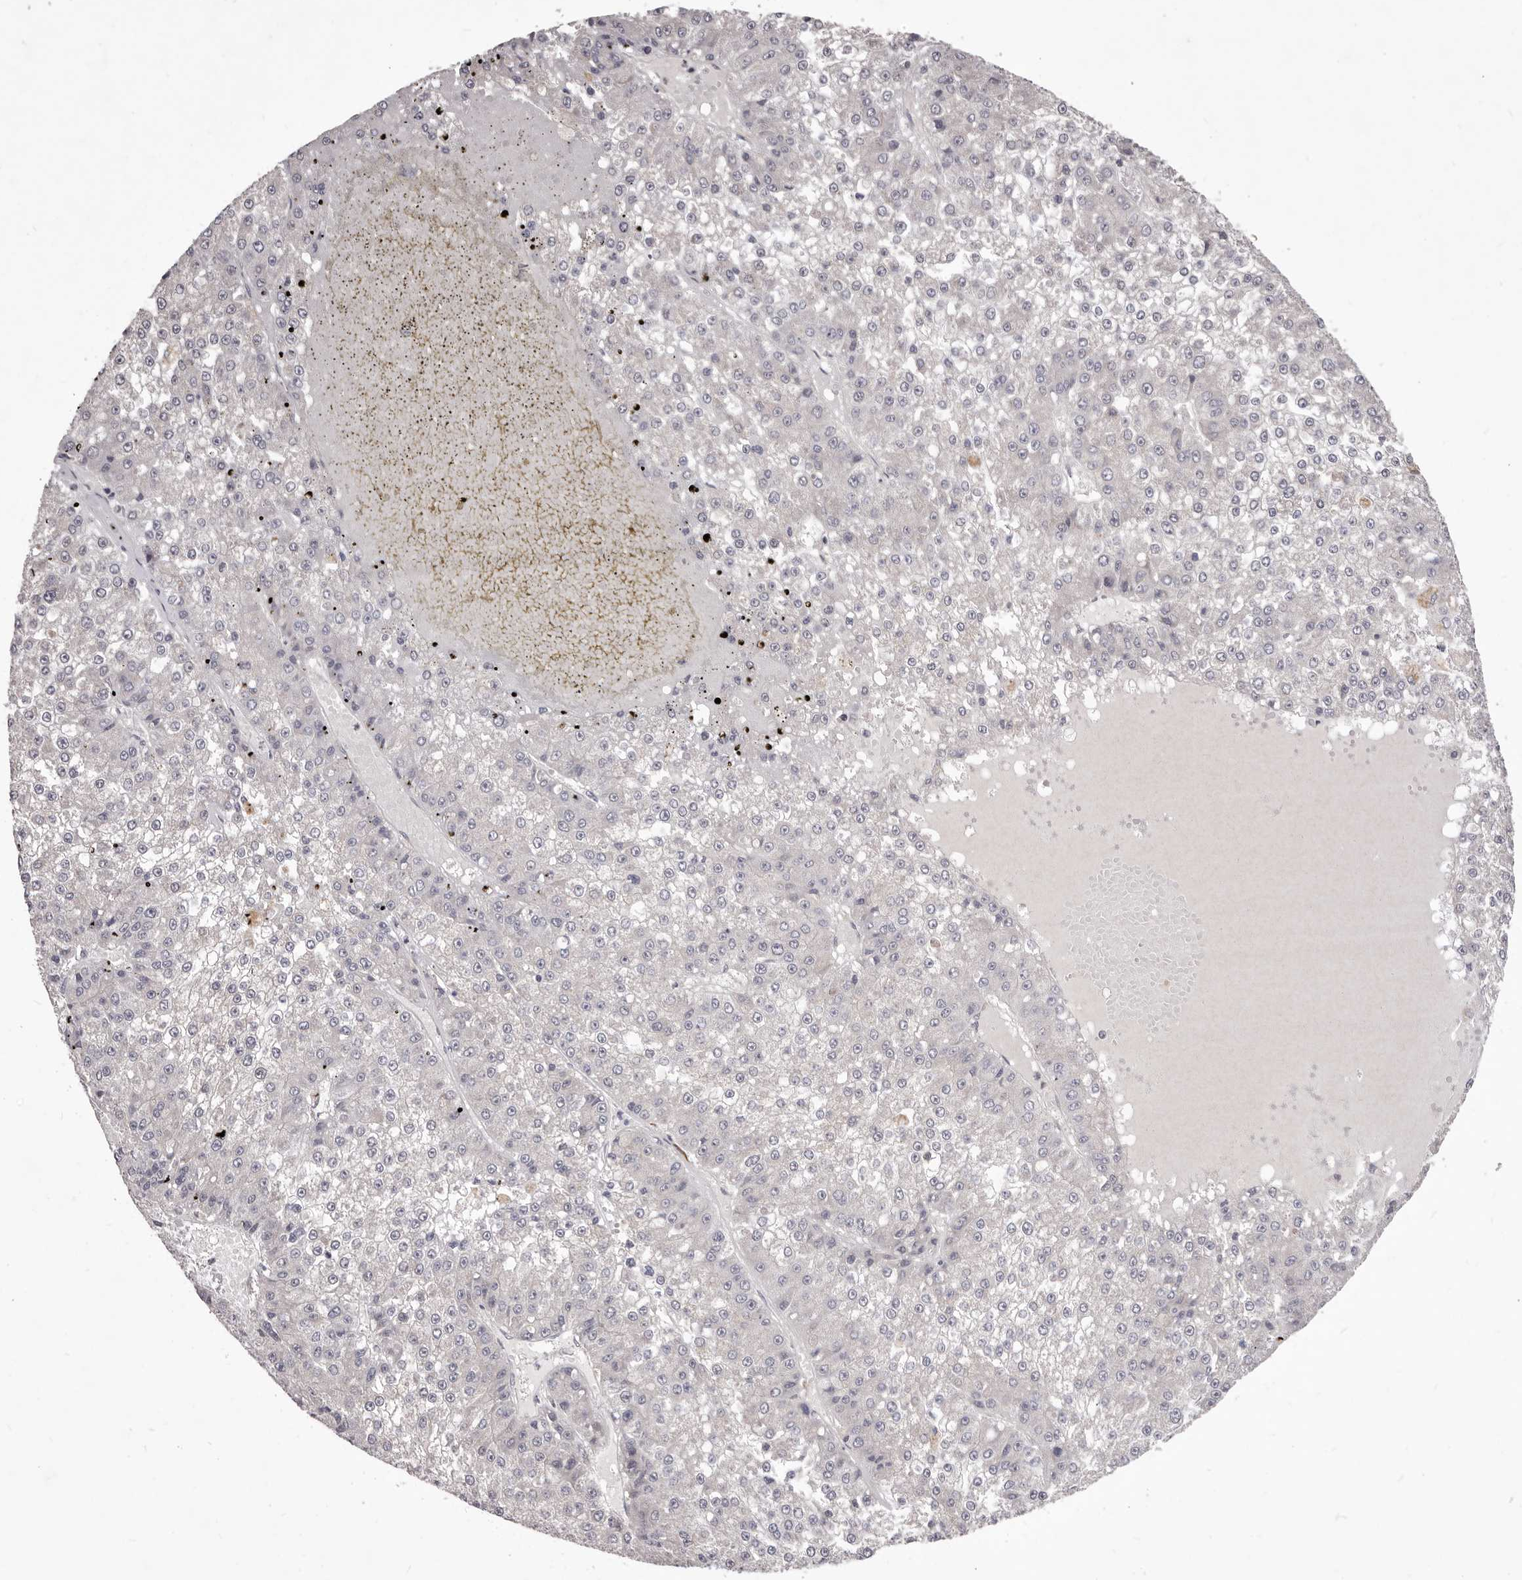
{"staining": {"intensity": "negative", "quantity": "none", "location": "none"}, "tissue": "liver cancer", "cell_type": "Tumor cells", "image_type": "cancer", "snomed": [{"axis": "morphology", "description": "Carcinoma, Hepatocellular, NOS"}, {"axis": "topography", "description": "Liver"}], "caption": "The immunohistochemistry (IHC) micrograph has no significant staining in tumor cells of liver cancer (hepatocellular carcinoma) tissue. (DAB immunohistochemistry (IHC) with hematoxylin counter stain).", "gene": "PNRC1", "patient": {"sex": "female", "age": 73}}